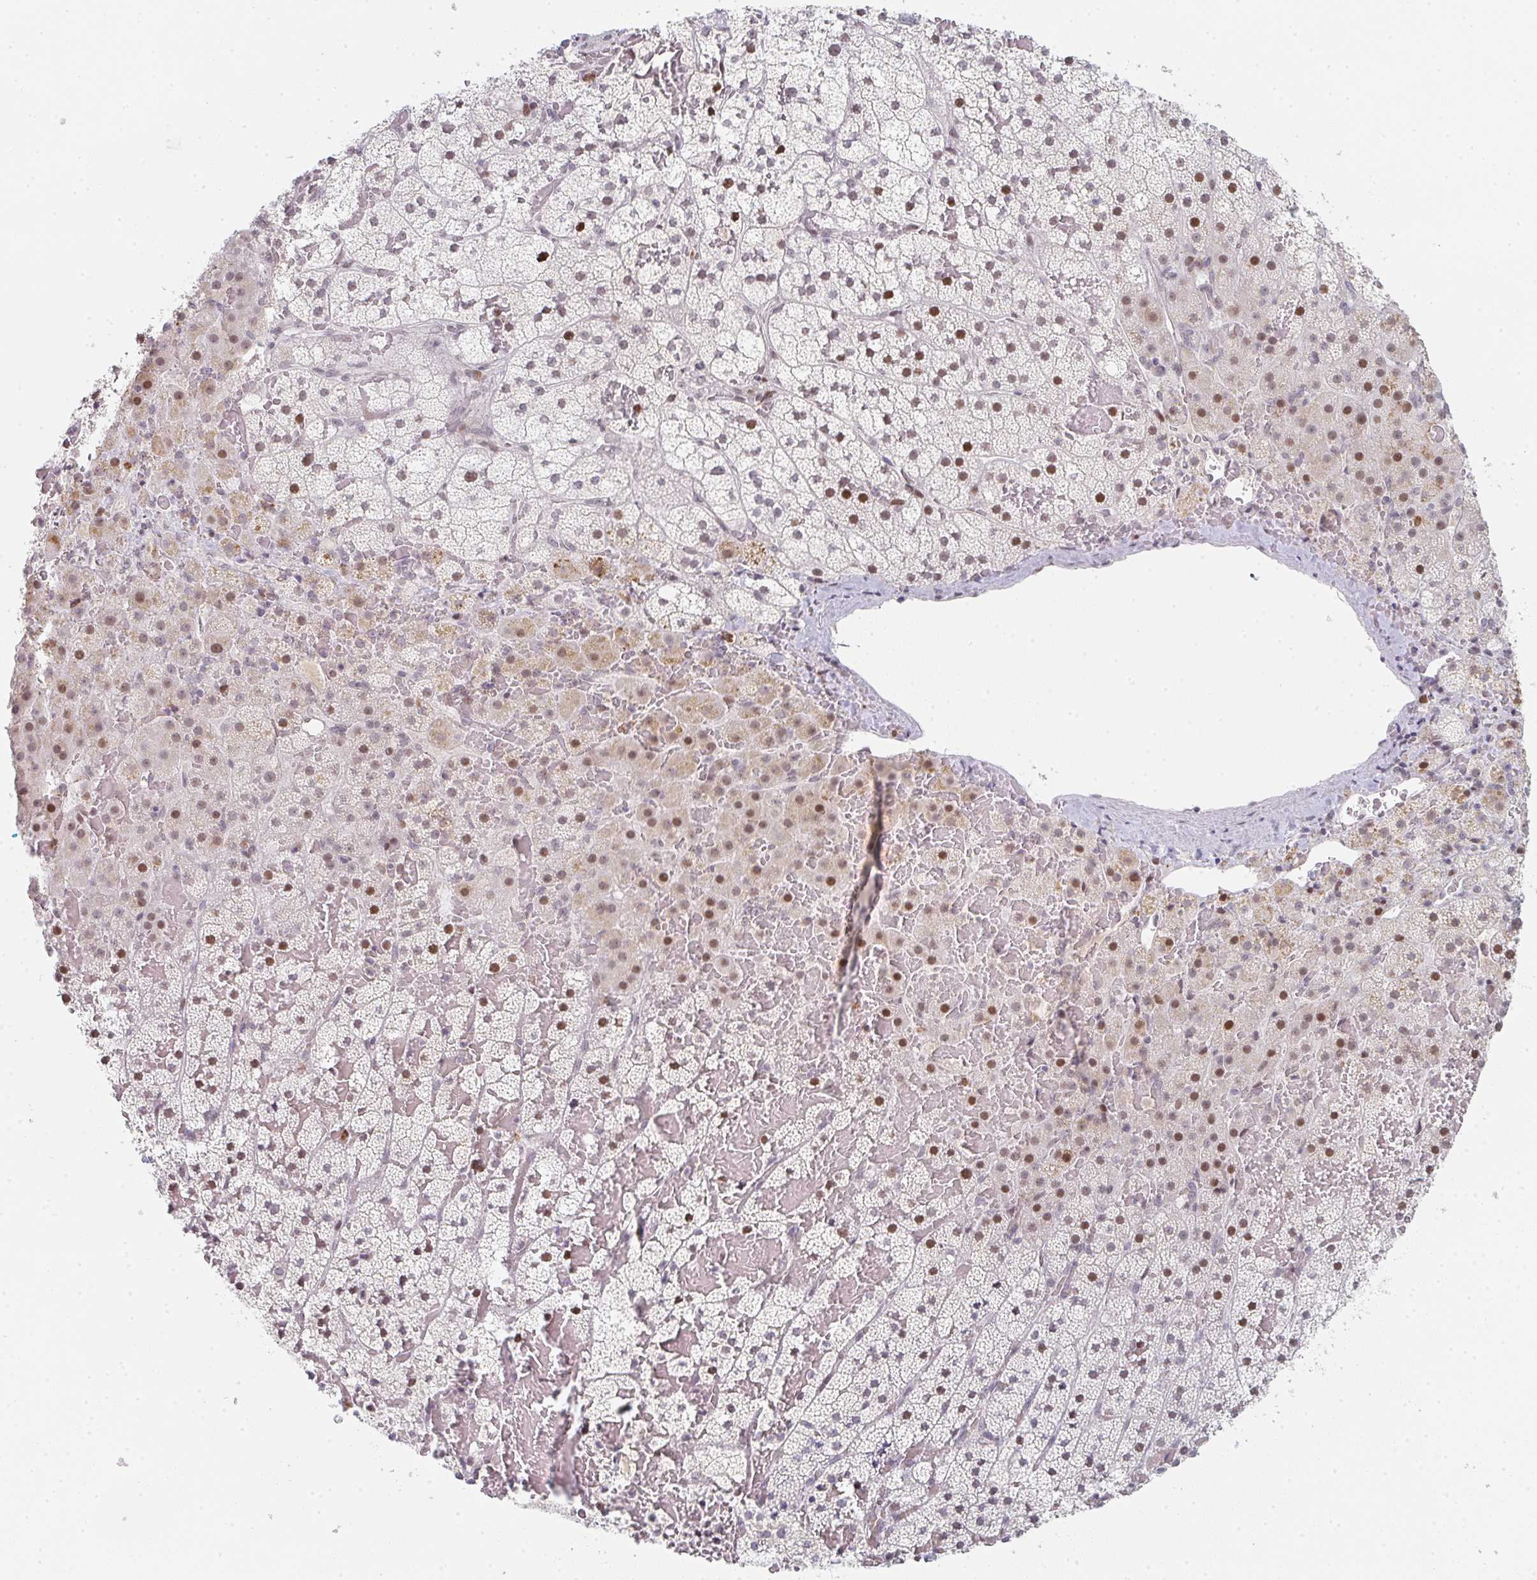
{"staining": {"intensity": "moderate", "quantity": "25%-75%", "location": "cytoplasmic/membranous,nuclear"}, "tissue": "adrenal gland", "cell_type": "Glandular cells", "image_type": "normal", "snomed": [{"axis": "morphology", "description": "Normal tissue, NOS"}, {"axis": "topography", "description": "Adrenal gland"}], "caption": "Immunohistochemistry (DAB (3,3'-diaminobenzidine)) staining of normal human adrenal gland demonstrates moderate cytoplasmic/membranous,nuclear protein staining in approximately 25%-75% of glandular cells.", "gene": "LIN54", "patient": {"sex": "male", "age": 53}}